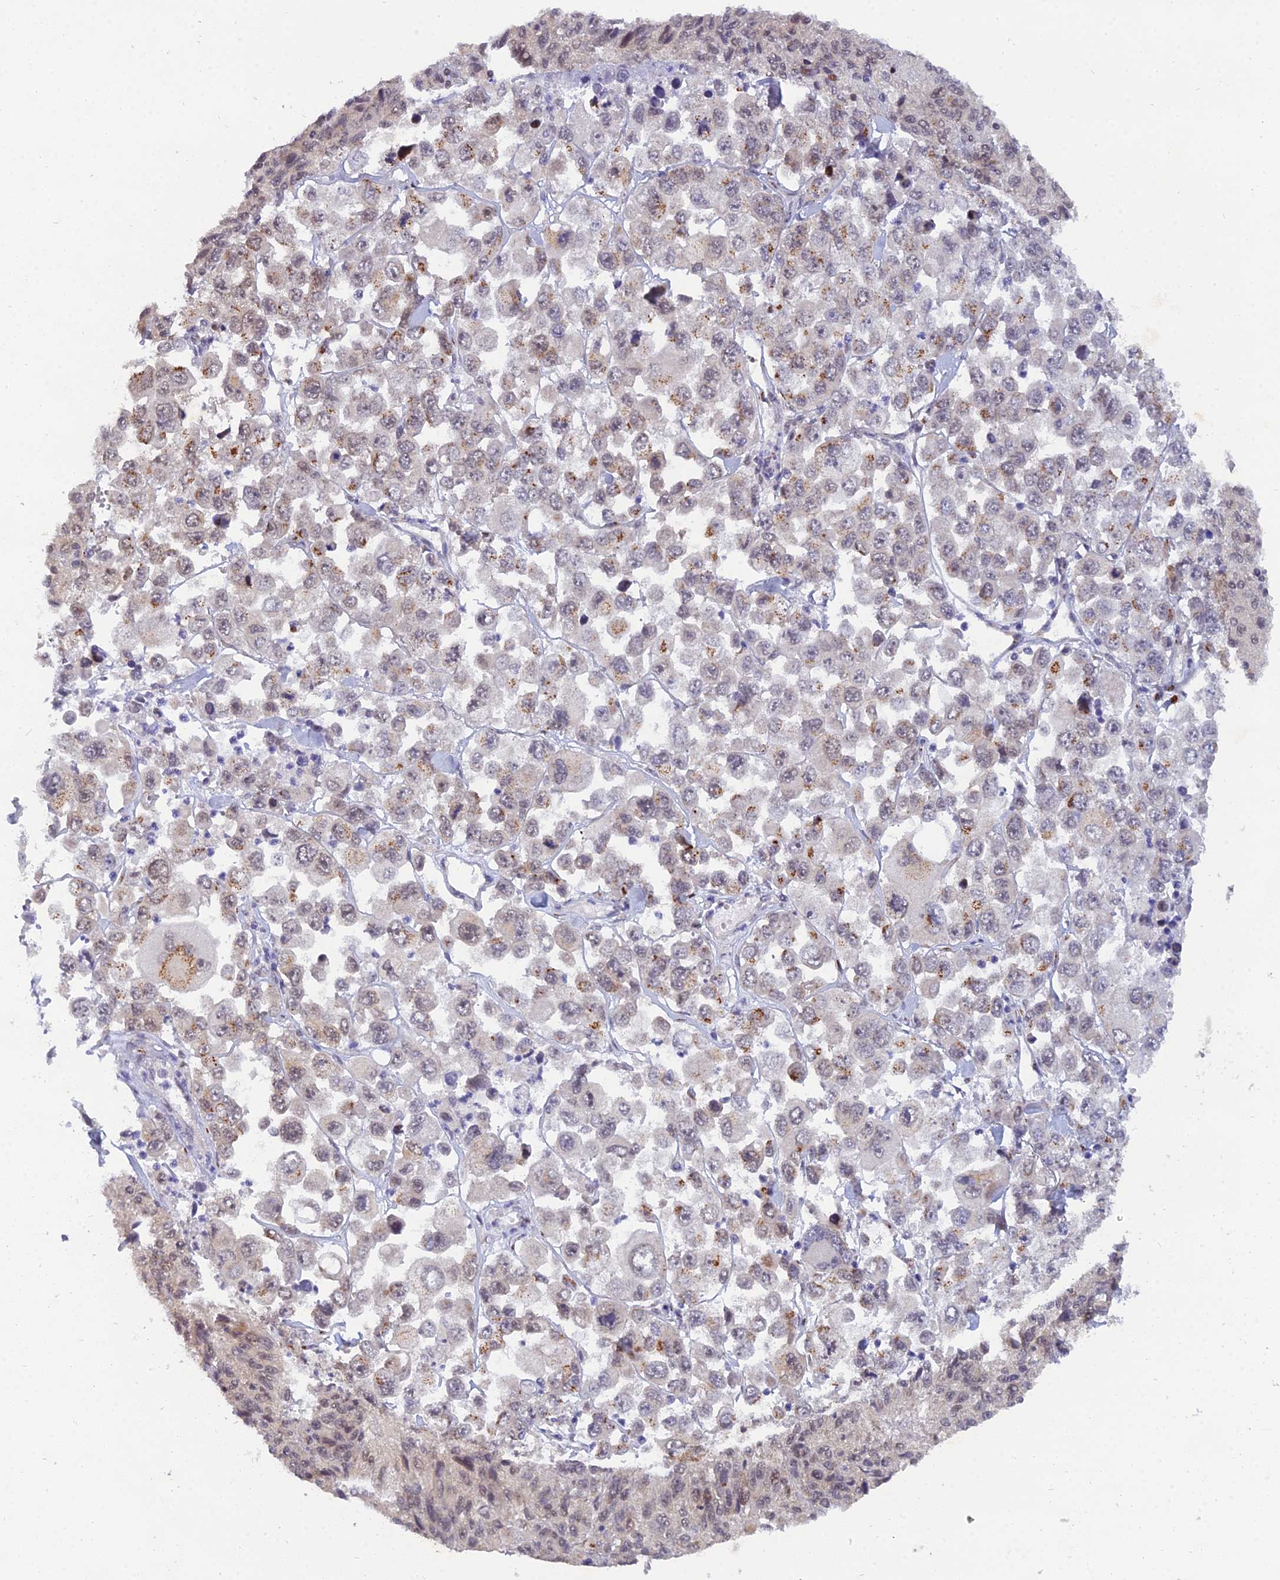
{"staining": {"intensity": "weak", "quantity": "25%-75%", "location": "cytoplasmic/membranous,nuclear"}, "tissue": "melanoma", "cell_type": "Tumor cells", "image_type": "cancer", "snomed": [{"axis": "morphology", "description": "Malignant melanoma, Metastatic site"}, {"axis": "topography", "description": "Lymph node"}], "caption": "This is an image of immunohistochemistry (IHC) staining of melanoma, which shows weak expression in the cytoplasmic/membranous and nuclear of tumor cells.", "gene": "THOC3", "patient": {"sex": "female", "age": 54}}